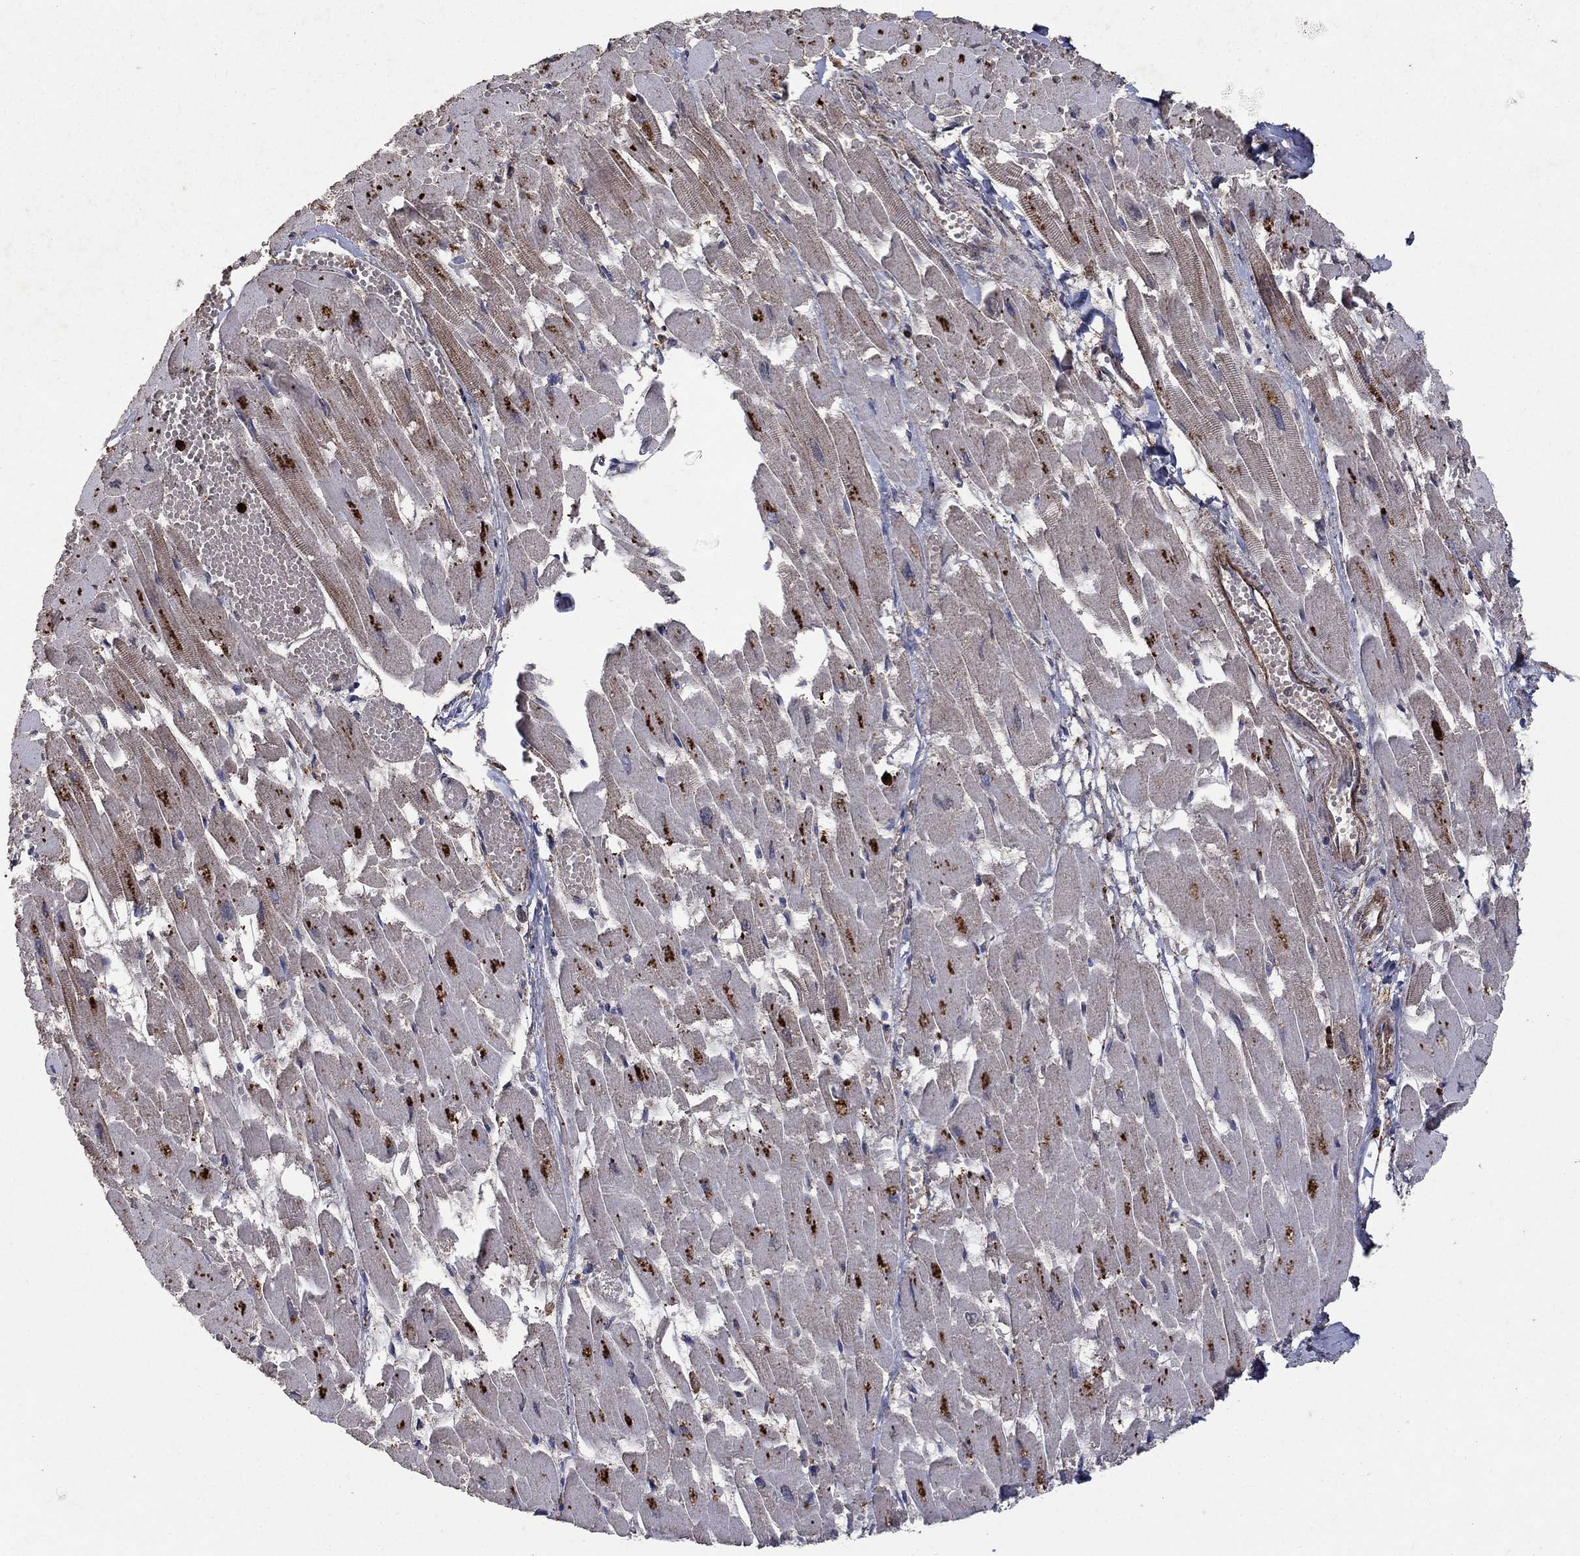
{"staining": {"intensity": "weak", "quantity": "25%-75%", "location": "cytoplasmic/membranous"}, "tissue": "heart muscle", "cell_type": "Cardiomyocytes", "image_type": "normal", "snomed": [{"axis": "morphology", "description": "Normal tissue, NOS"}, {"axis": "topography", "description": "Heart"}], "caption": "Cardiomyocytes display weak cytoplasmic/membranous staining in about 25%-75% of cells in benign heart muscle.", "gene": "CD24", "patient": {"sex": "female", "age": 52}}